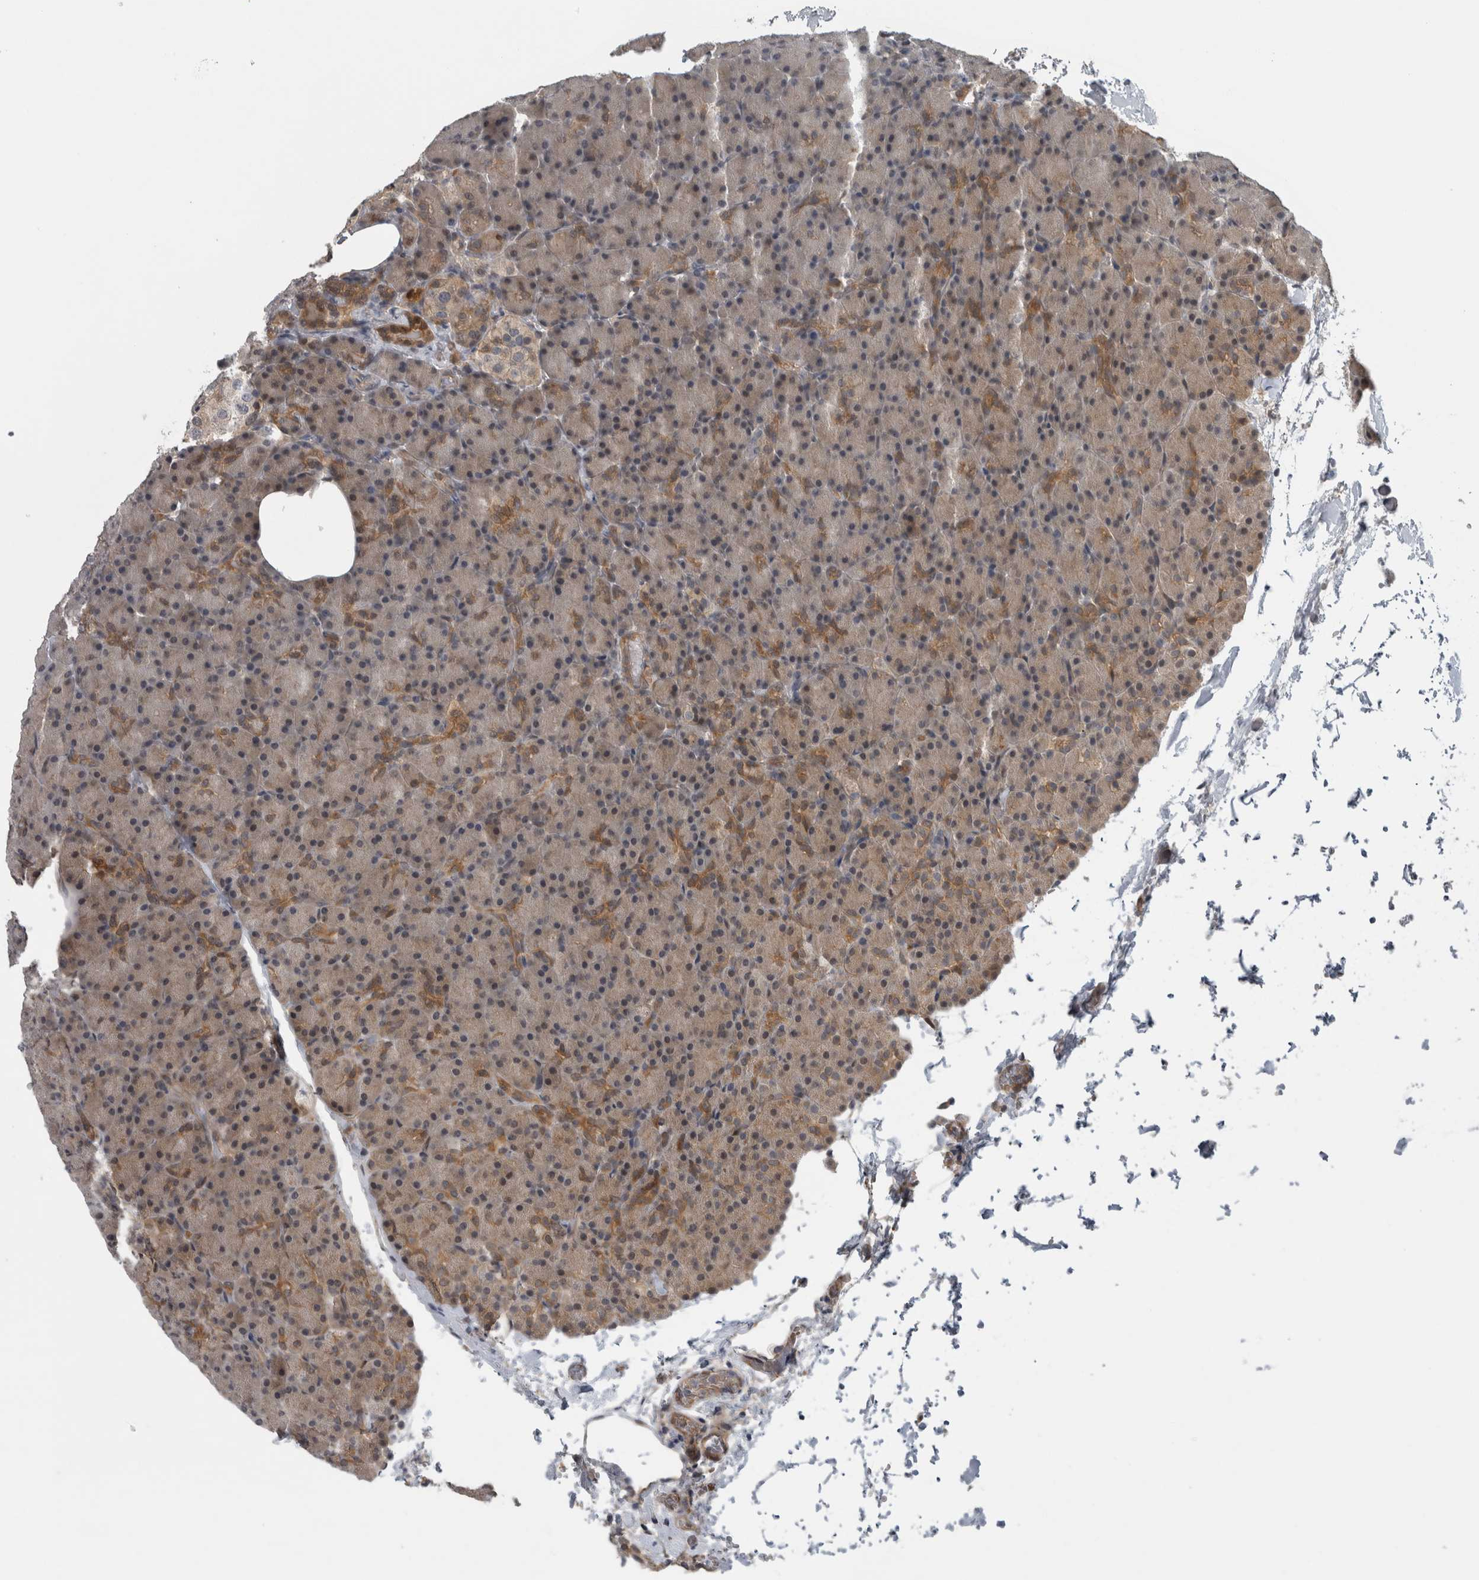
{"staining": {"intensity": "moderate", "quantity": "<25%", "location": "cytoplasmic/membranous"}, "tissue": "pancreas", "cell_type": "Exocrine glandular cells", "image_type": "normal", "snomed": [{"axis": "morphology", "description": "Normal tissue, NOS"}, {"axis": "topography", "description": "Pancreas"}], "caption": "High-magnification brightfield microscopy of unremarkable pancreas stained with DAB (brown) and counterstained with hematoxylin (blue). exocrine glandular cells exhibit moderate cytoplasmic/membranous positivity is appreciated in approximately<25% of cells. The protein is shown in brown color, while the nuclei are stained blue.", "gene": "NAPRT", "patient": {"sex": "female", "age": 43}}